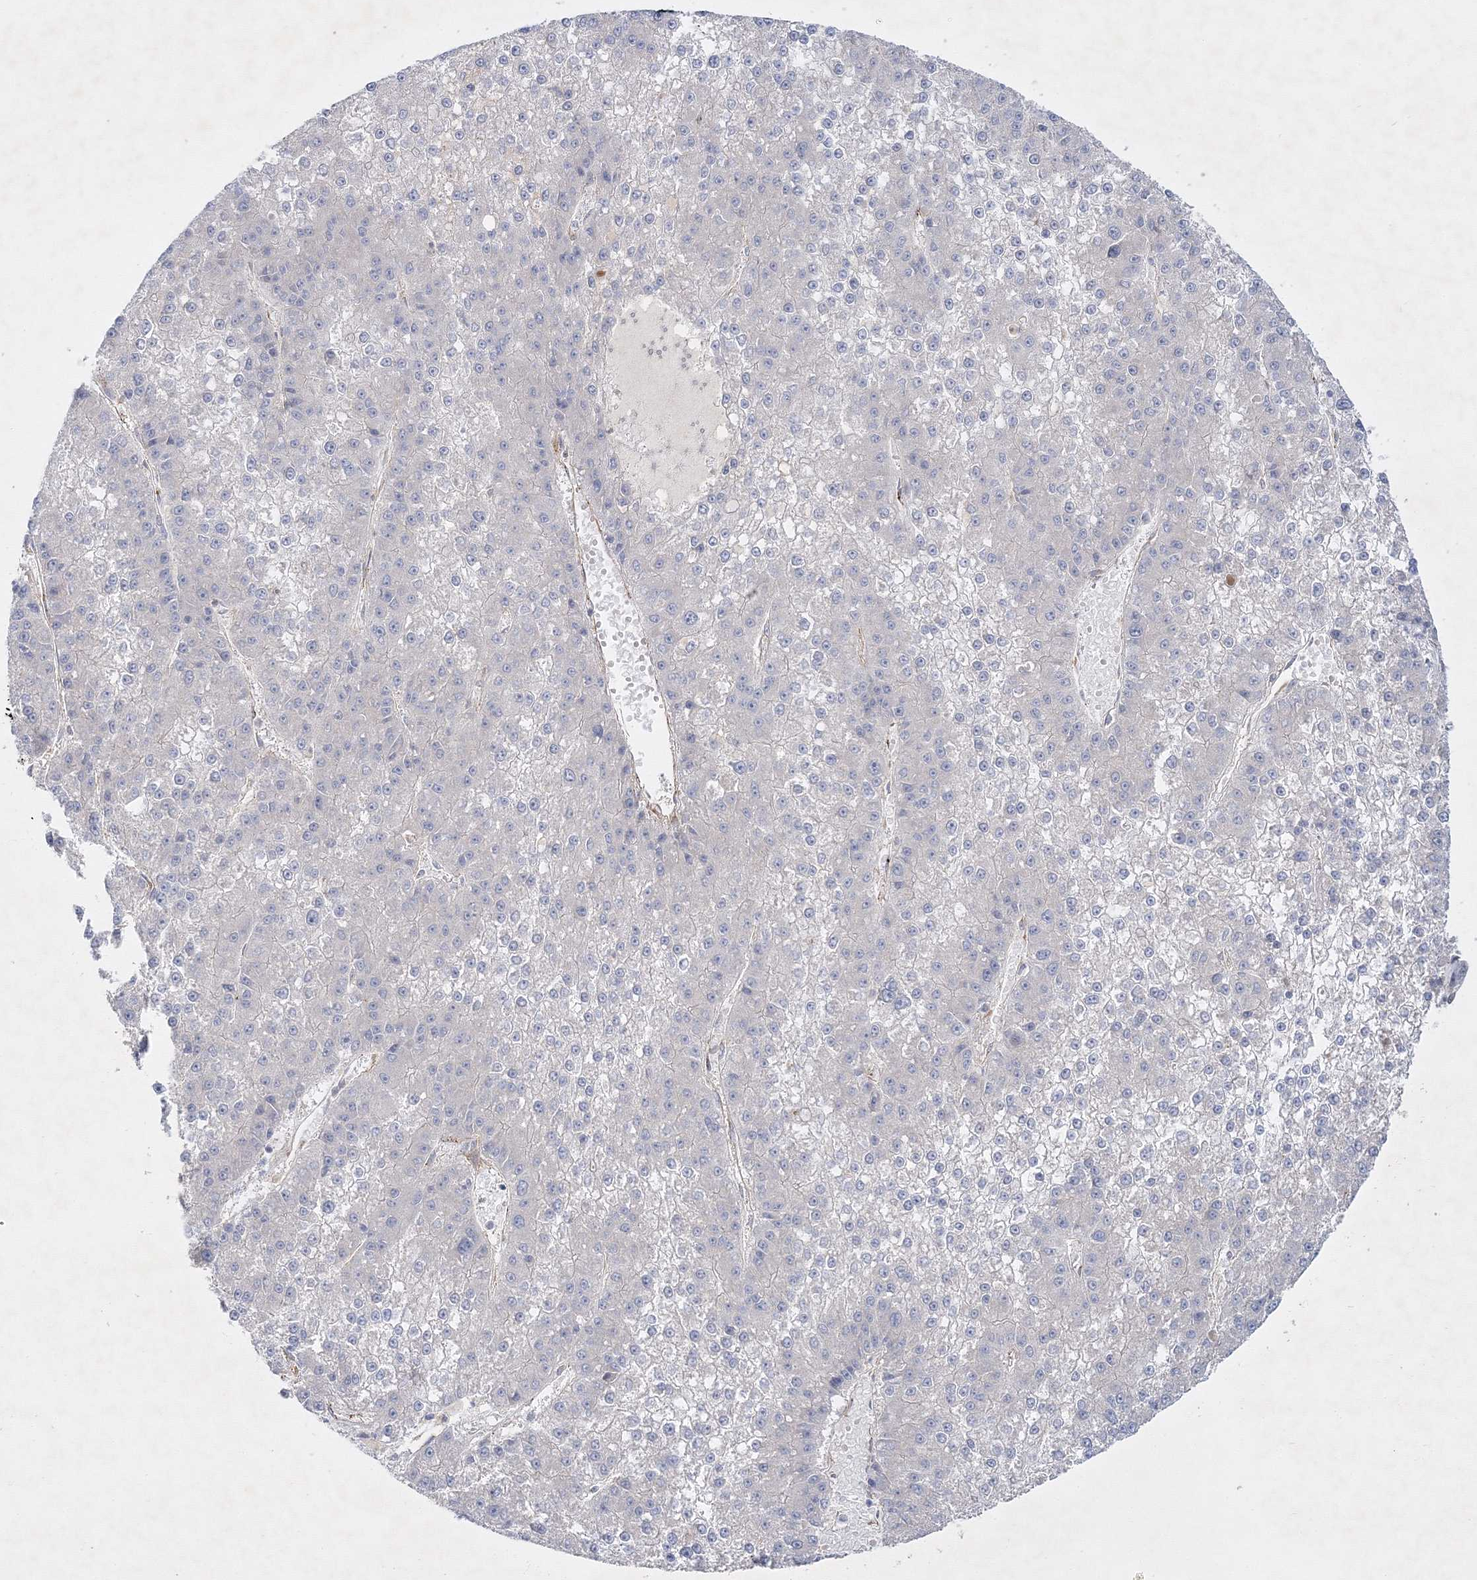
{"staining": {"intensity": "negative", "quantity": "none", "location": "none"}, "tissue": "liver cancer", "cell_type": "Tumor cells", "image_type": "cancer", "snomed": [{"axis": "morphology", "description": "Carcinoma, Hepatocellular, NOS"}, {"axis": "topography", "description": "Liver"}], "caption": "Immunohistochemistry histopathology image of neoplastic tissue: liver hepatocellular carcinoma stained with DAB (3,3'-diaminobenzidine) shows no significant protein staining in tumor cells. (Immunohistochemistry (ihc), brightfield microscopy, high magnification).", "gene": "ZFYVE16", "patient": {"sex": "female", "age": 73}}